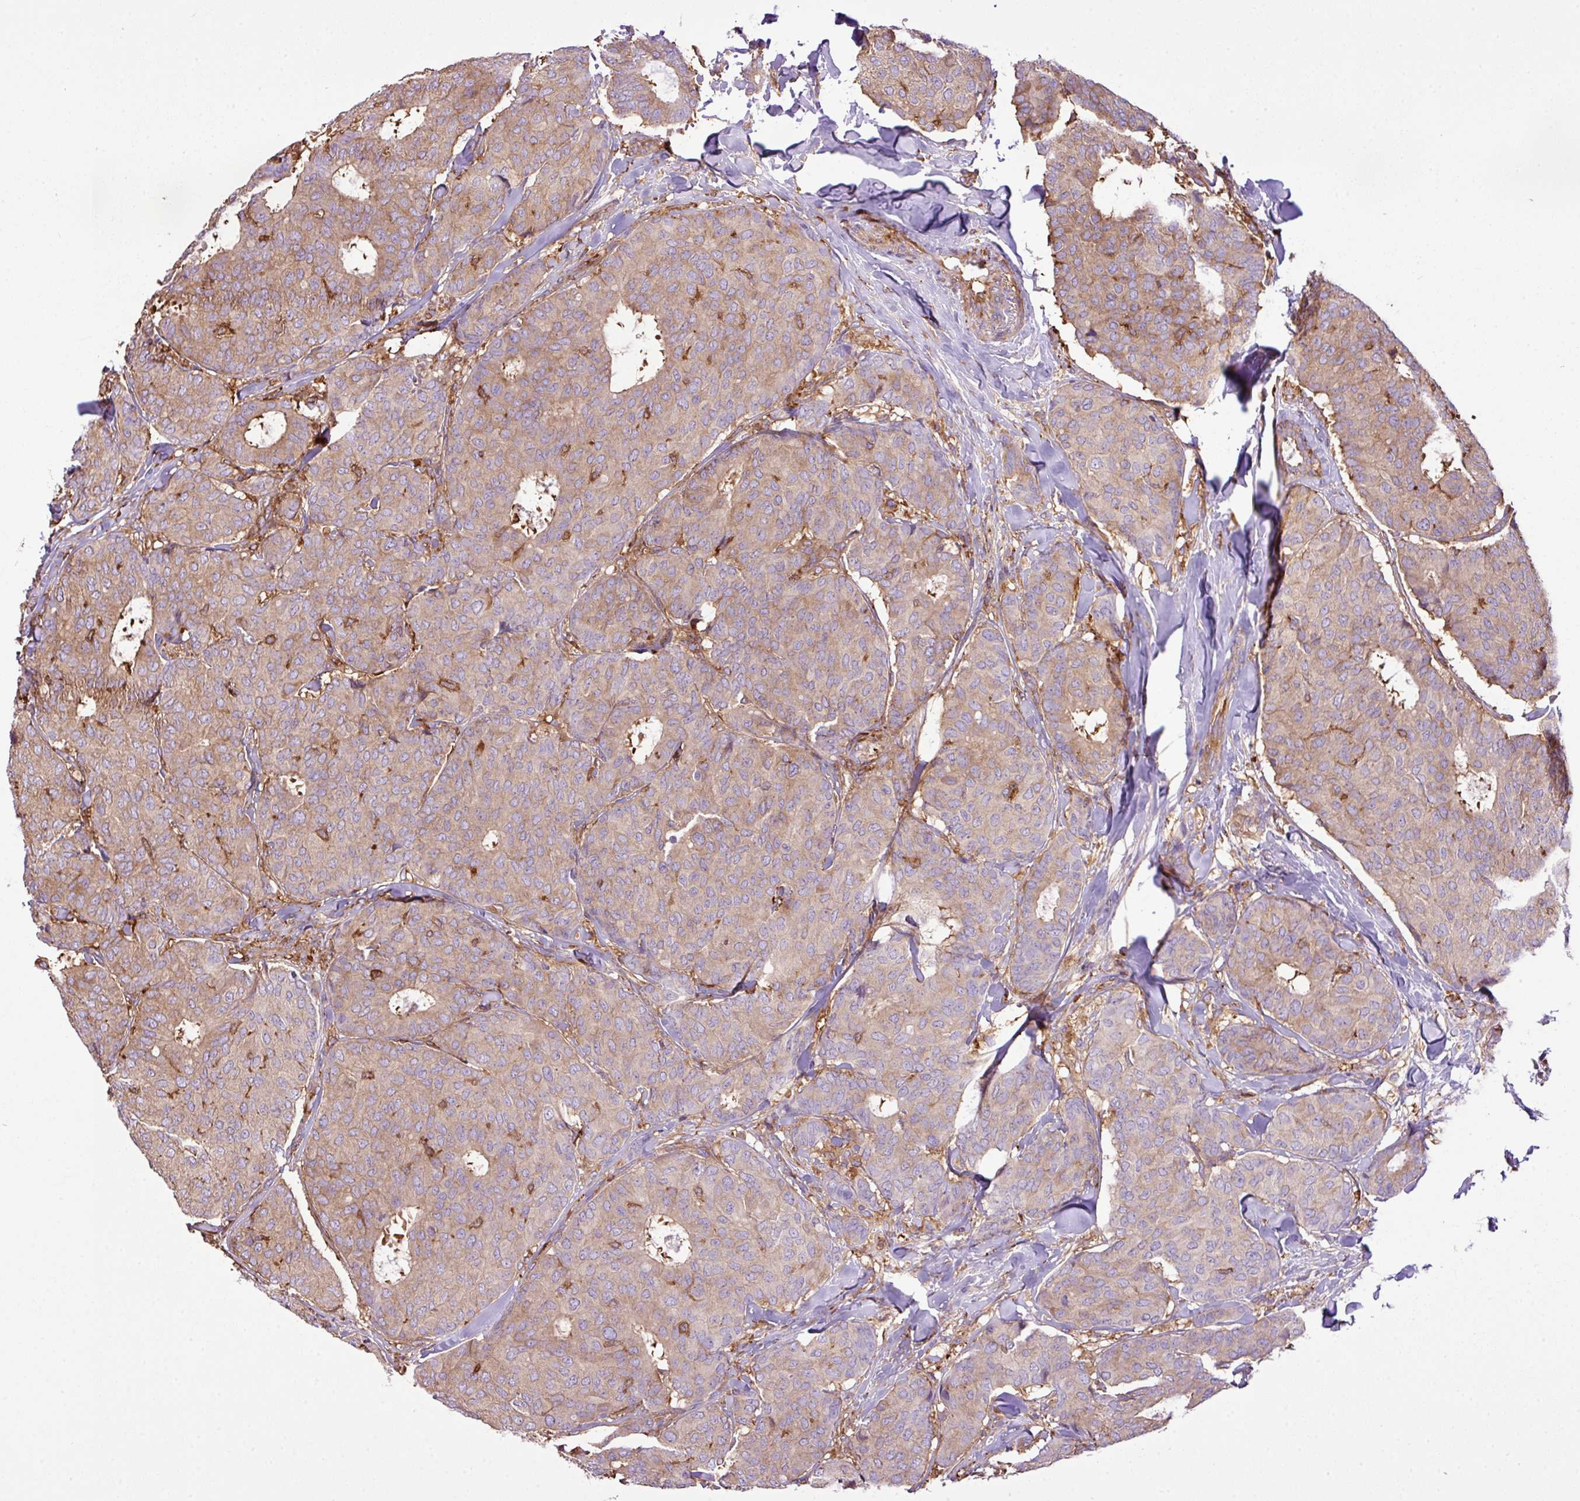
{"staining": {"intensity": "weak", "quantity": ">75%", "location": "cytoplasmic/membranous"}, "tissue": "breast cancer", "cell_type": "Tumor cells", "image_type": "cancer", "snomed": [{"axis": "morphology", "description": "Duct carcinoma"}, {"axis": "topography", "description": "Breast"}], "caption": "This histopathology image demonstrates immunohistochemistry (IHC) staining of human breast invasive ductal carcinoma, with low weak cytoplasmic/membranous expression in approximately >75% of tumor cells.", "gene": "PGAP6", "patient": {"sex": "female", "age": 75}}